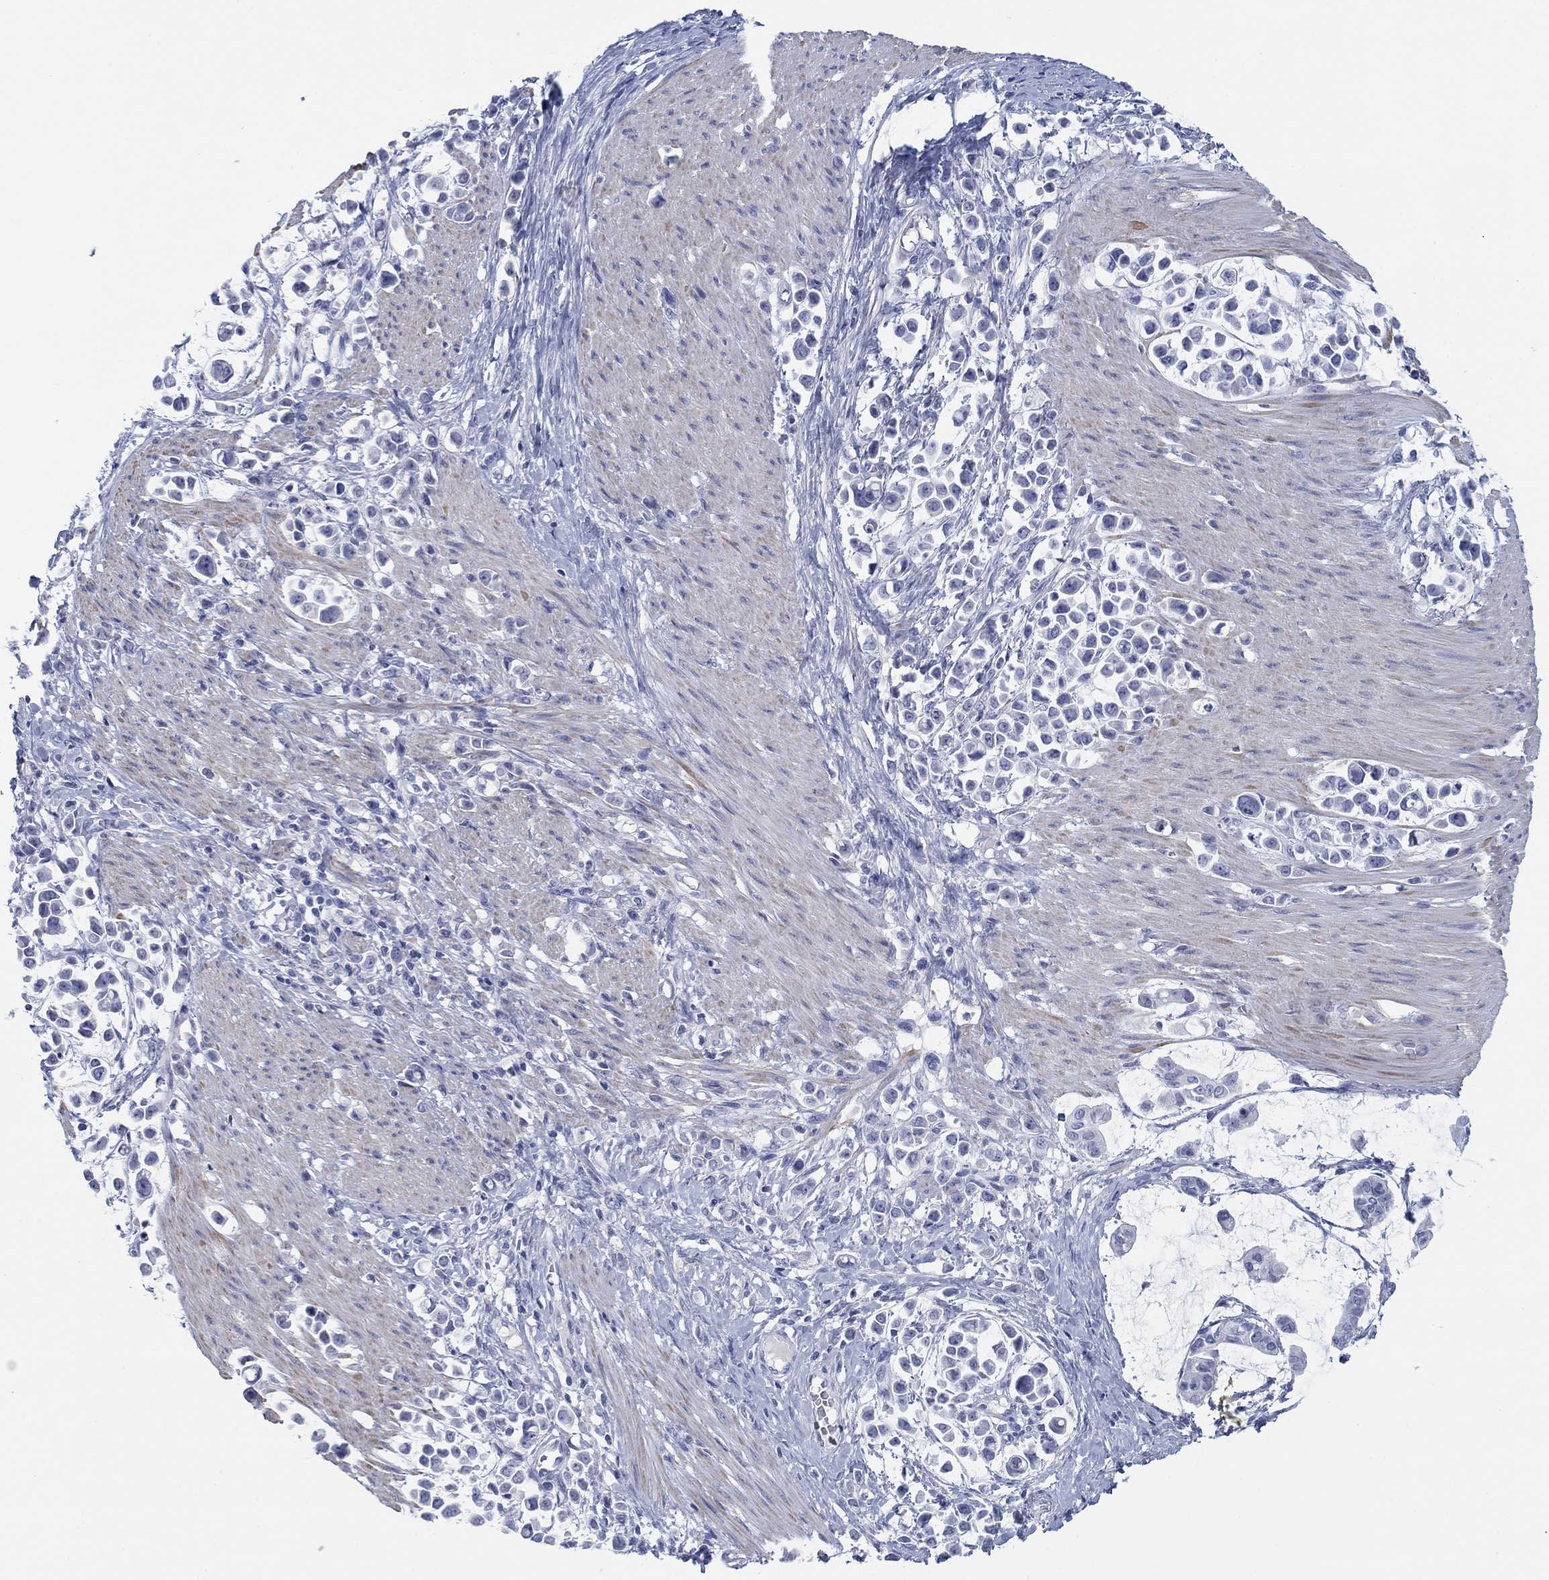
{"staining": {"intensity": "negative", "quantity": "none", "location": "none"}, "tissue": "stomach cancer", "cell_type": "Tumor cells", "image_type": "cancer", "snomed": [{"axis": "morphology", "description": "Adenocarcinoma, NOS"}, {"axis": "topography", "description": "Stomach"}], "caption": "The immunohistochemistry (IHC) histopathology image has no significant staining in tumor cells of stomach cancer (adenocarcinoma) tissue. (DAB immunohistochemistry (IHC) with hematoxylin counter stain).", "gene": "PDYN", "patient": {"sex": "male", "age": 82}}